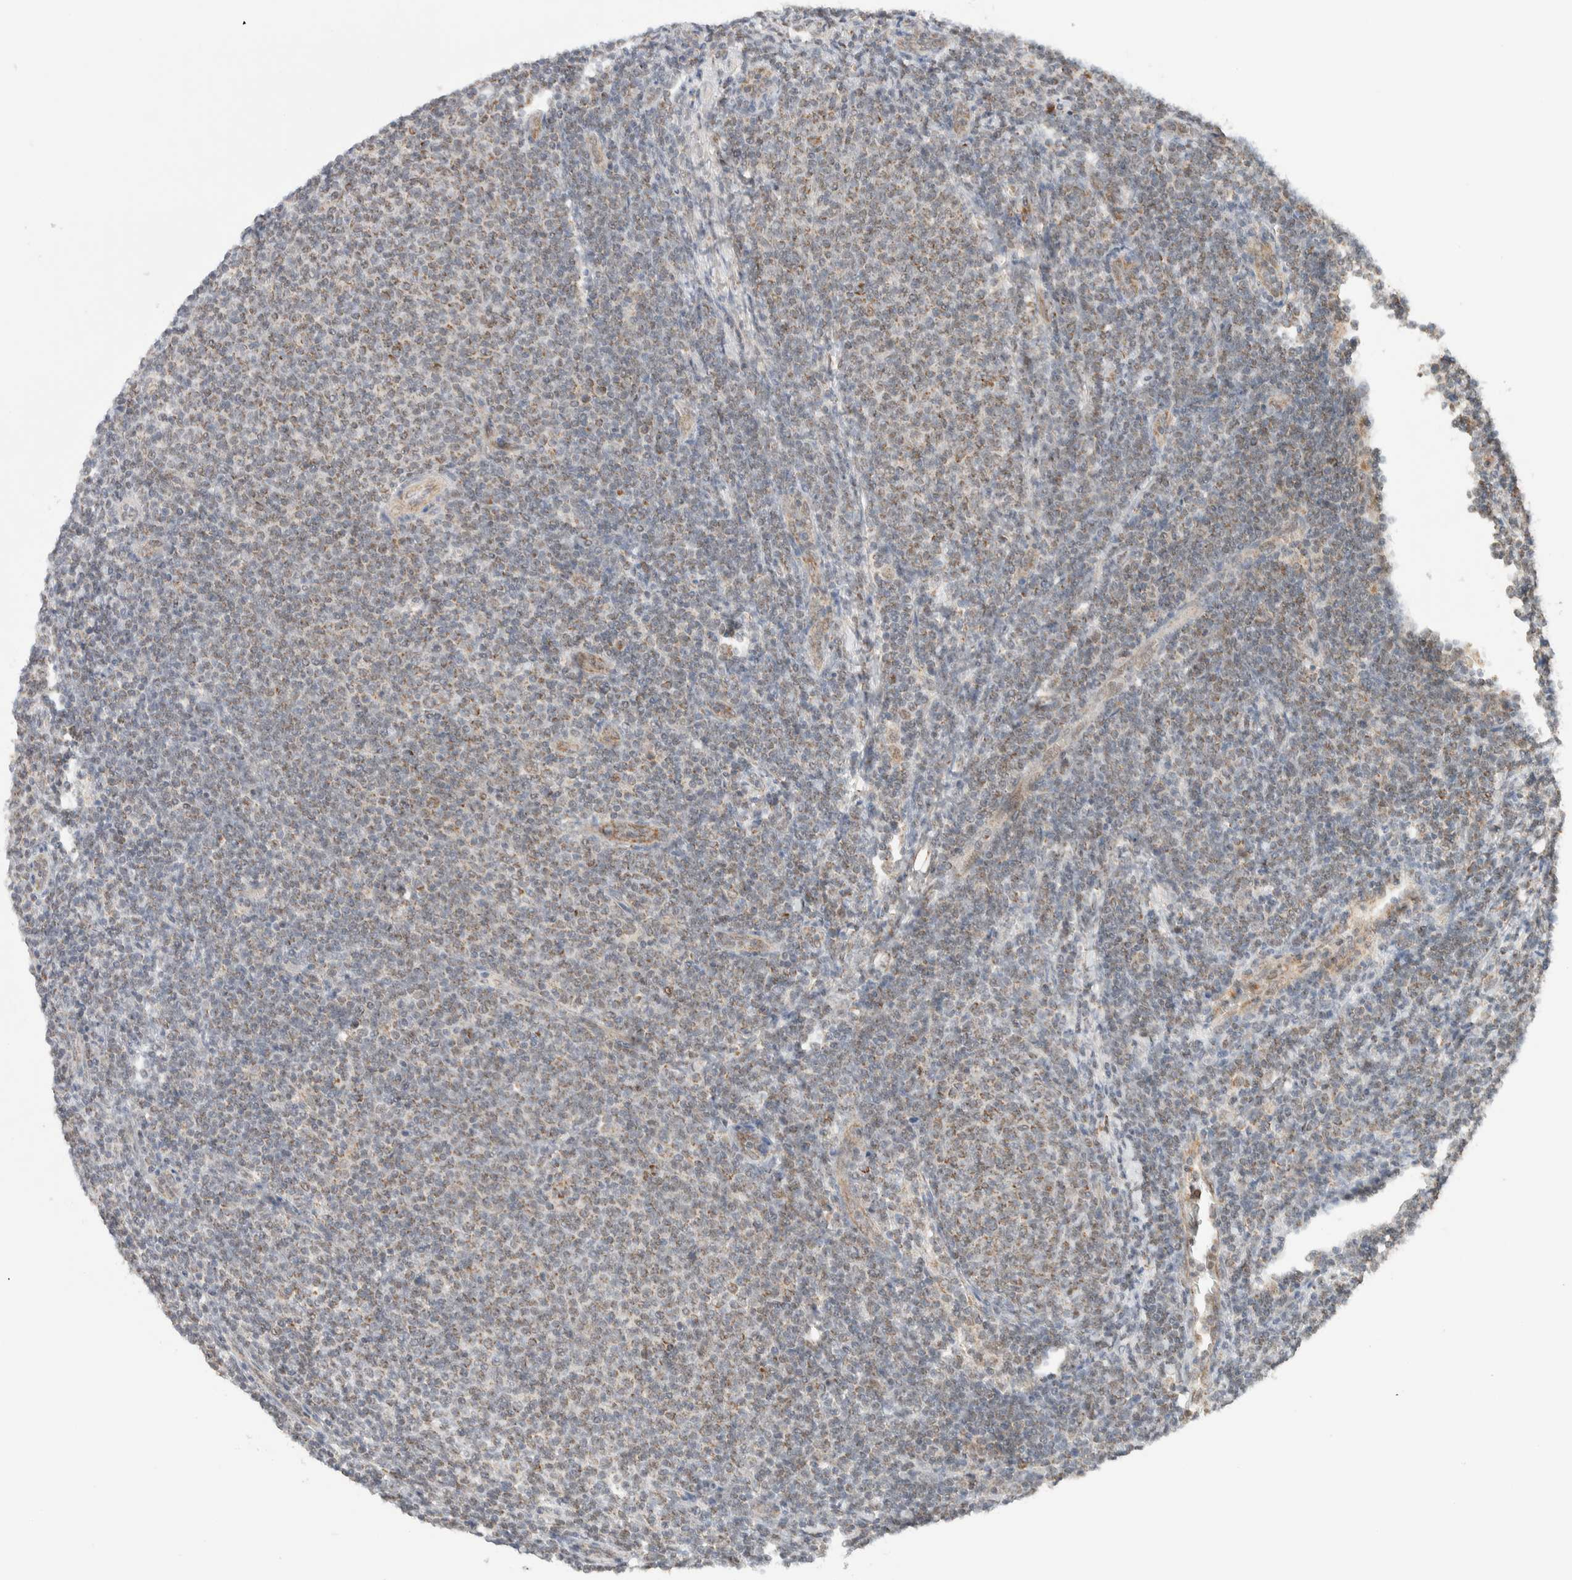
{"staining": {"intensity": "weak", "quantity": ">75%", "location": "cytoplasmic/membranous"}, "tissue": "lymphoma", "cell_type": "Tumor cells", "image_type": "cancer", "snomed": [{"axis": "morphology", "description": "Malignant lymphoma, non-Hodgkin's type, Low grade"}, {"axis": "topography", "description": "Lymph node"}], "caption": "DAB (3,3'-diaminobenzidine) immunohistochemical staining of low-grade malignant lymphoma, non-Hodgkin's type shows weak cytoplasmic/membranous protein positivity in about >75% of tumor cells.", "gene": "MRPL41", "patient": {"sex": "male", "age": 66}}